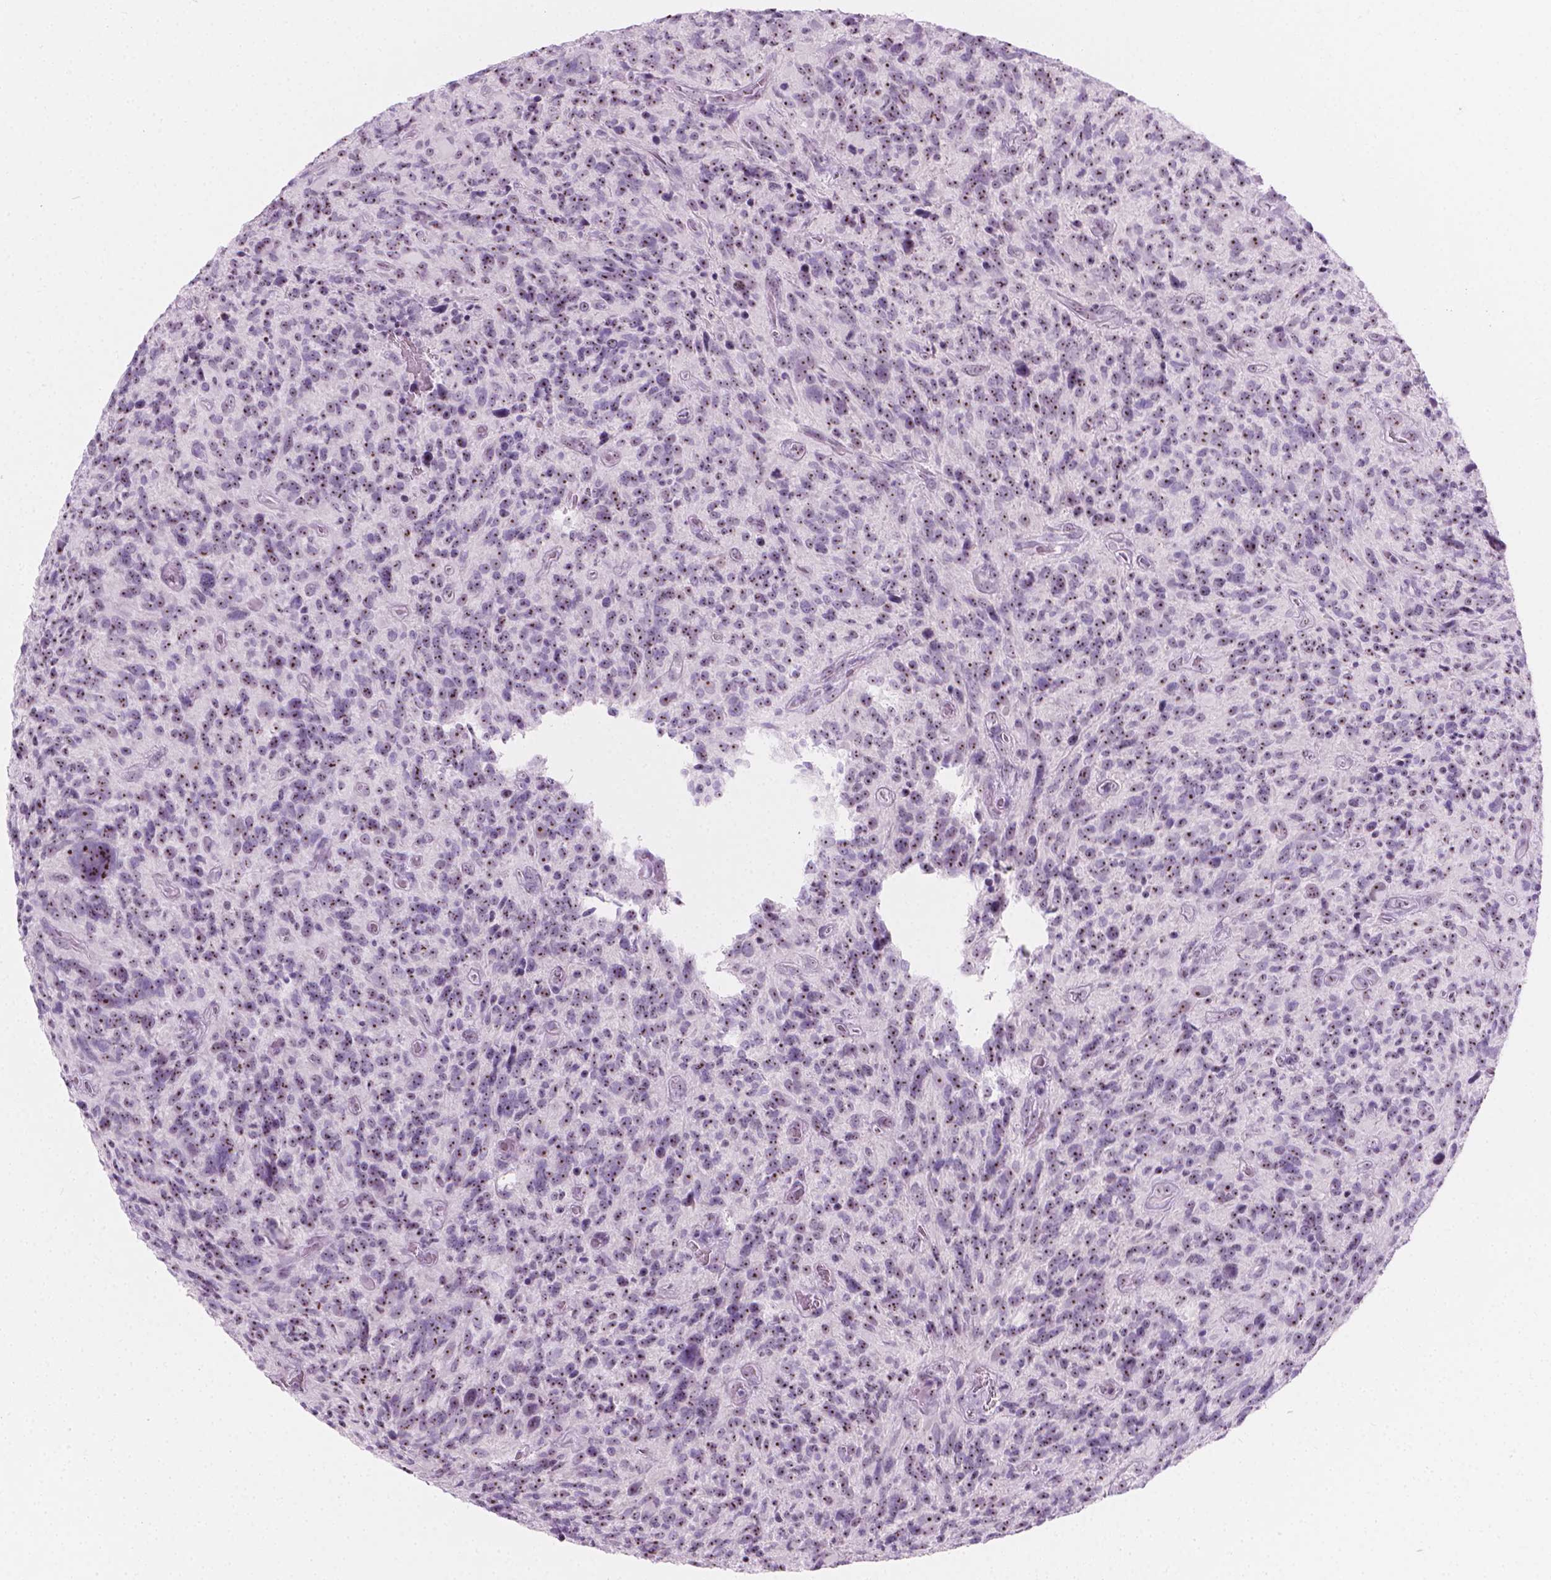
{"staining": {"intensity": "moderate", "quantity": "25%-75%", "location": "nuclear"}, "tissue": "glioma", "cell_type": "Tumor cells", "image_type": "cancer", "snomed": [{"axis": "morphology", "description": "Glioma, malignant, High grade"}, {"axis": "topography", "description": "Brain"}], "caption": "Human glioma stained with a protein marker reveals moderate staining in tumor cells.", "gene": "NOL7", "patient": {"sex": "male", "age": 46}}